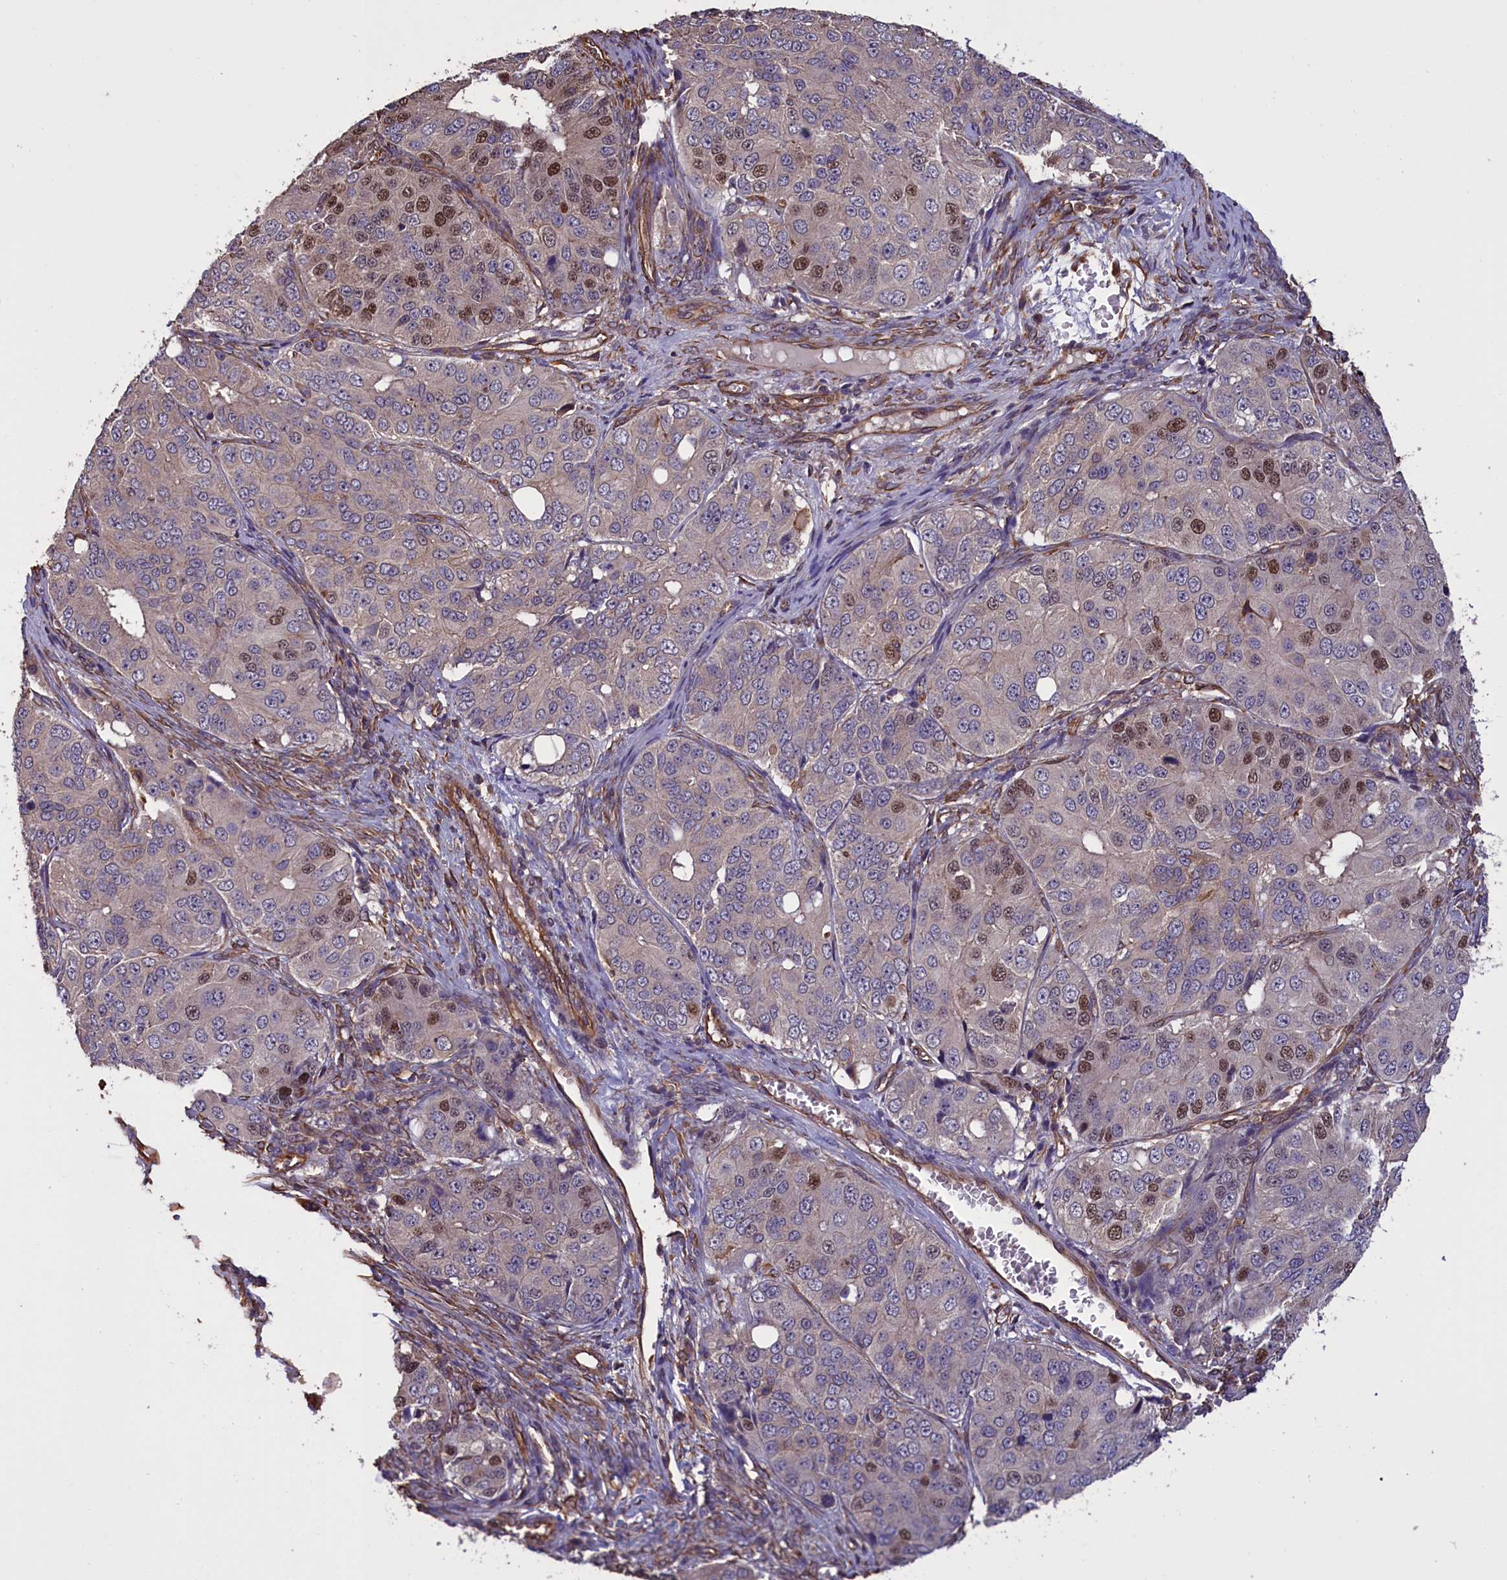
{"staining": {"intensity": "moderate", "quantity": "<25%", "location": "nuclear"}, "tissue": "ovarian cancer", "cell_type": "Tumor cells", "image_type": "cancer", "snomed": [{"axis": "morphology", "description": "Carcinoma, endometroid"}, {"axis": "topography", "description": "Ovary"}], "caption": "Endometroid carcinoma (ovarian) stained with a brown dye demonstrates moderate nuclear positive positivity in approximately <25% of tumor cells.", "gene": "DAPK3", "patient": {"sex": "female", "age": 51}}